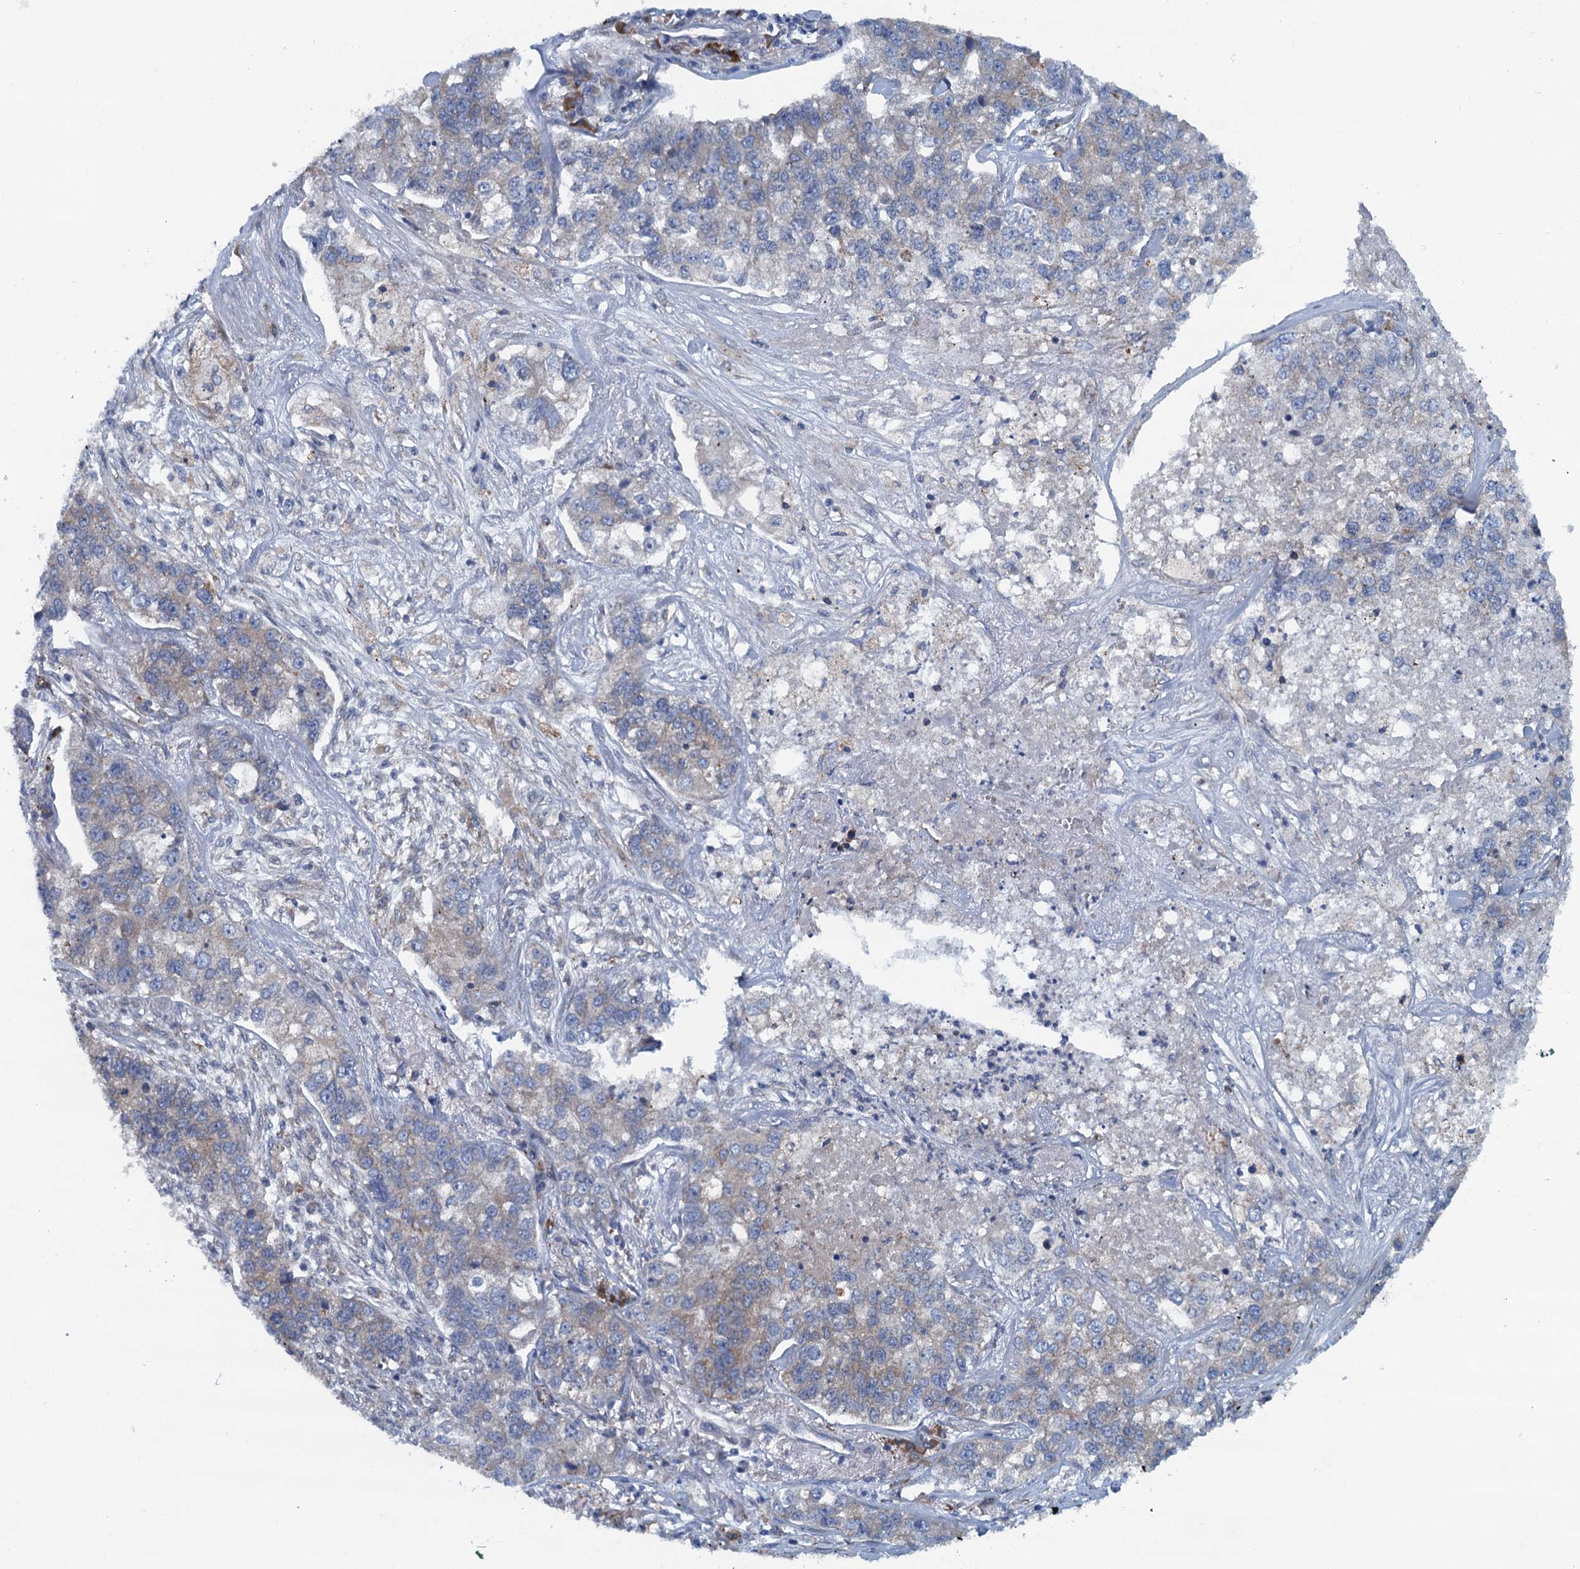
{"staining": {"intensity": "weak", "quantity": "25%-75%", "location": "cytoplasmic/membranous"}, "tissue": "lung cancer", "cell_type": "Tumor cells", "image_type": "cancer", "snomed": [{"axis": "morphology", "description": "Adenocarcinoma, NOS"}, {"axis": "topography", "description": "Lung"}], "caption": "Brown immunohistochemical staining in lung cancer exhibits weak cytoplasmic/membranous staining in approximately 25%-75% of tumor cells.", "gene": "MYDGF", "patient": {"sex": "male", "age": 49}}